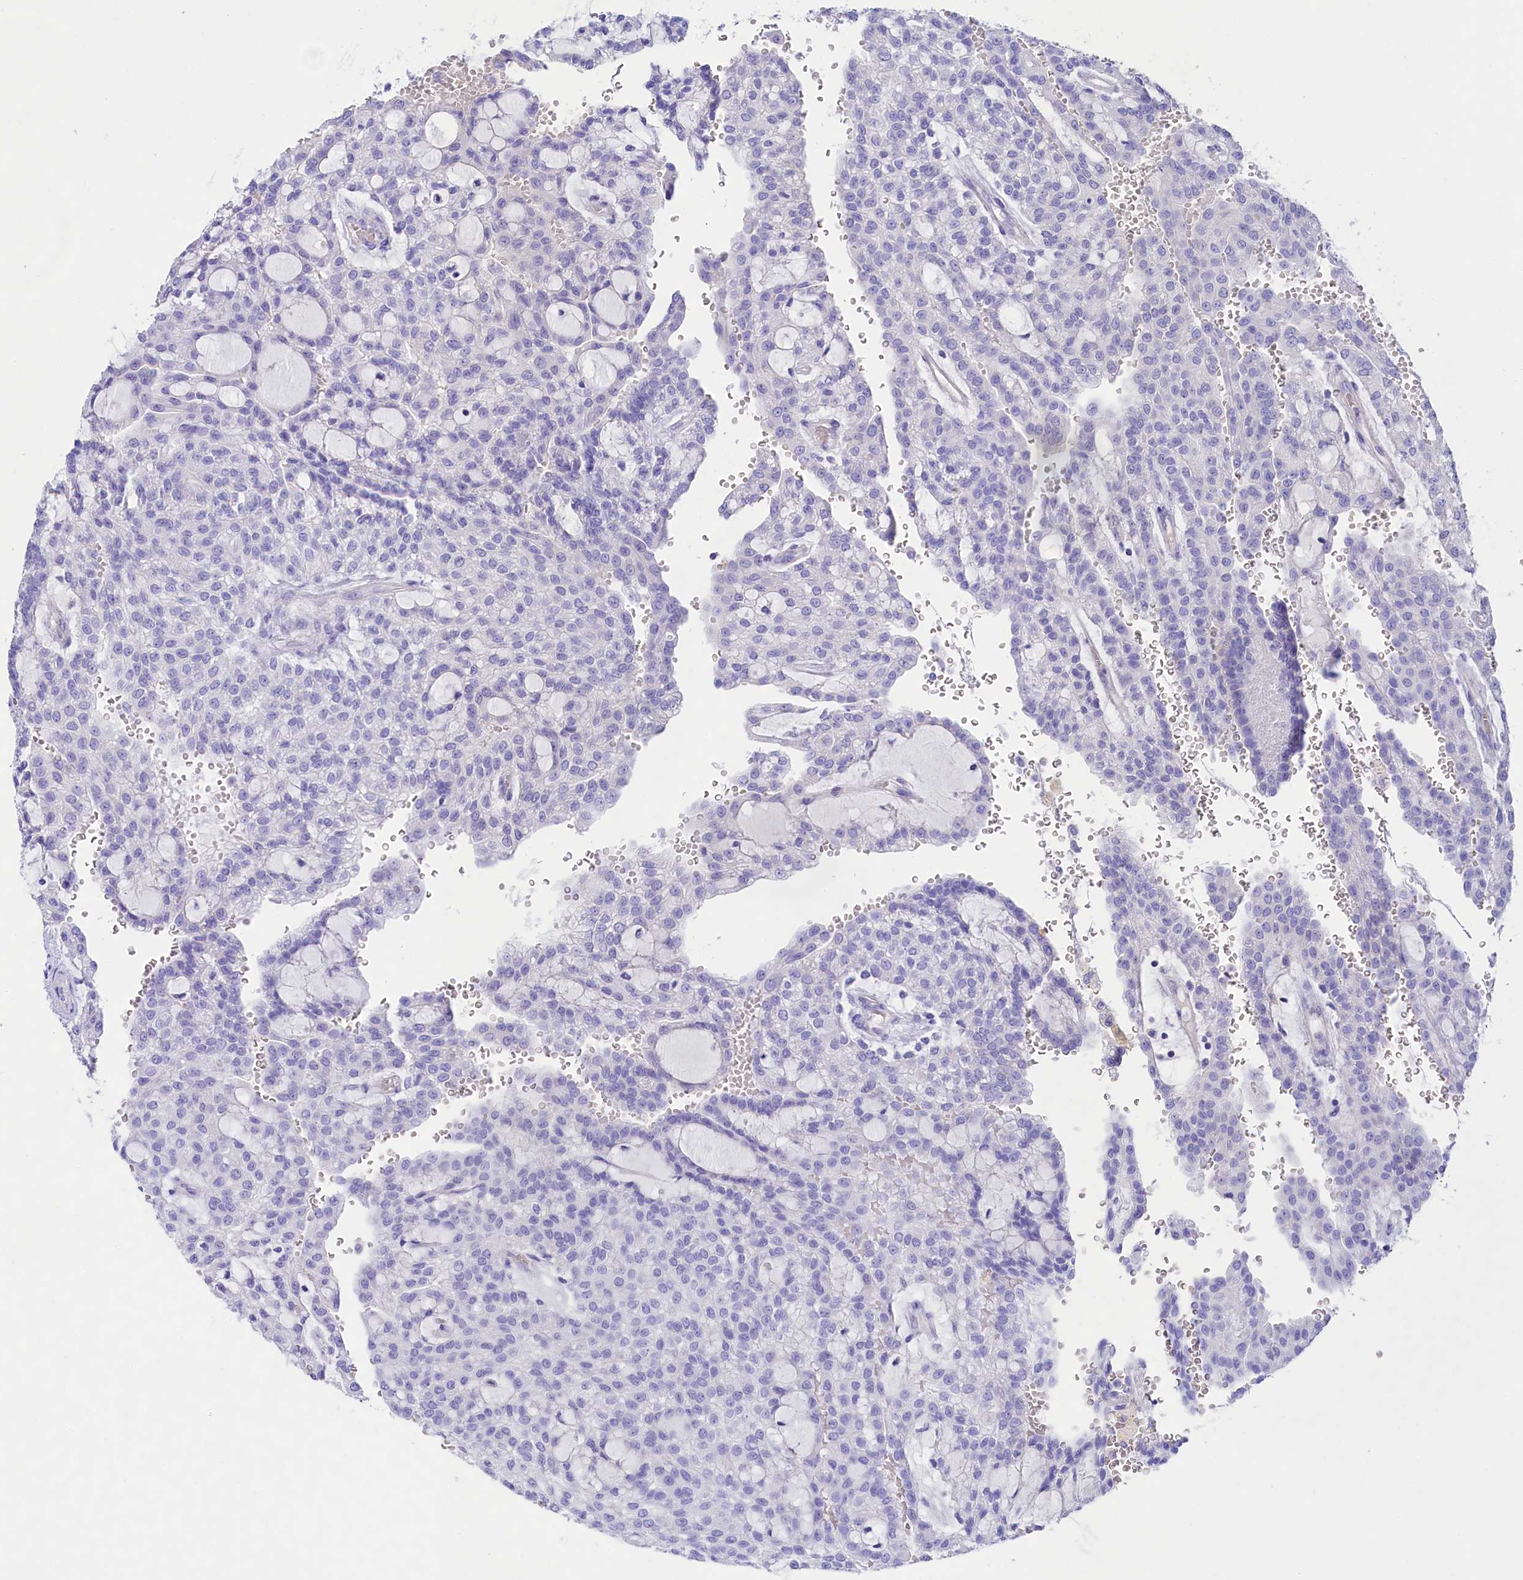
{"staining": {"intensity": "negative", "quantity": "none", "location": "none"}, "tissue": "renal cancer", "cell_type": "Tumor cells", "image_type": "cancer", "snomed": [{"axis": "morphology", "description": "Adenocarcinoma, NOS"}, {"axis": "topography", "description": "Kidney"}], "caption": "A micrograph of human renal cancer is negative for staining in tumor cells. Brightfield microscopy of immunohistochemistry stained with DAB (brown) and hematoxylin (blue), captured at high magnification.", "gene": "SULT2A1", "patient": {"sex": "male", "age": 63}}